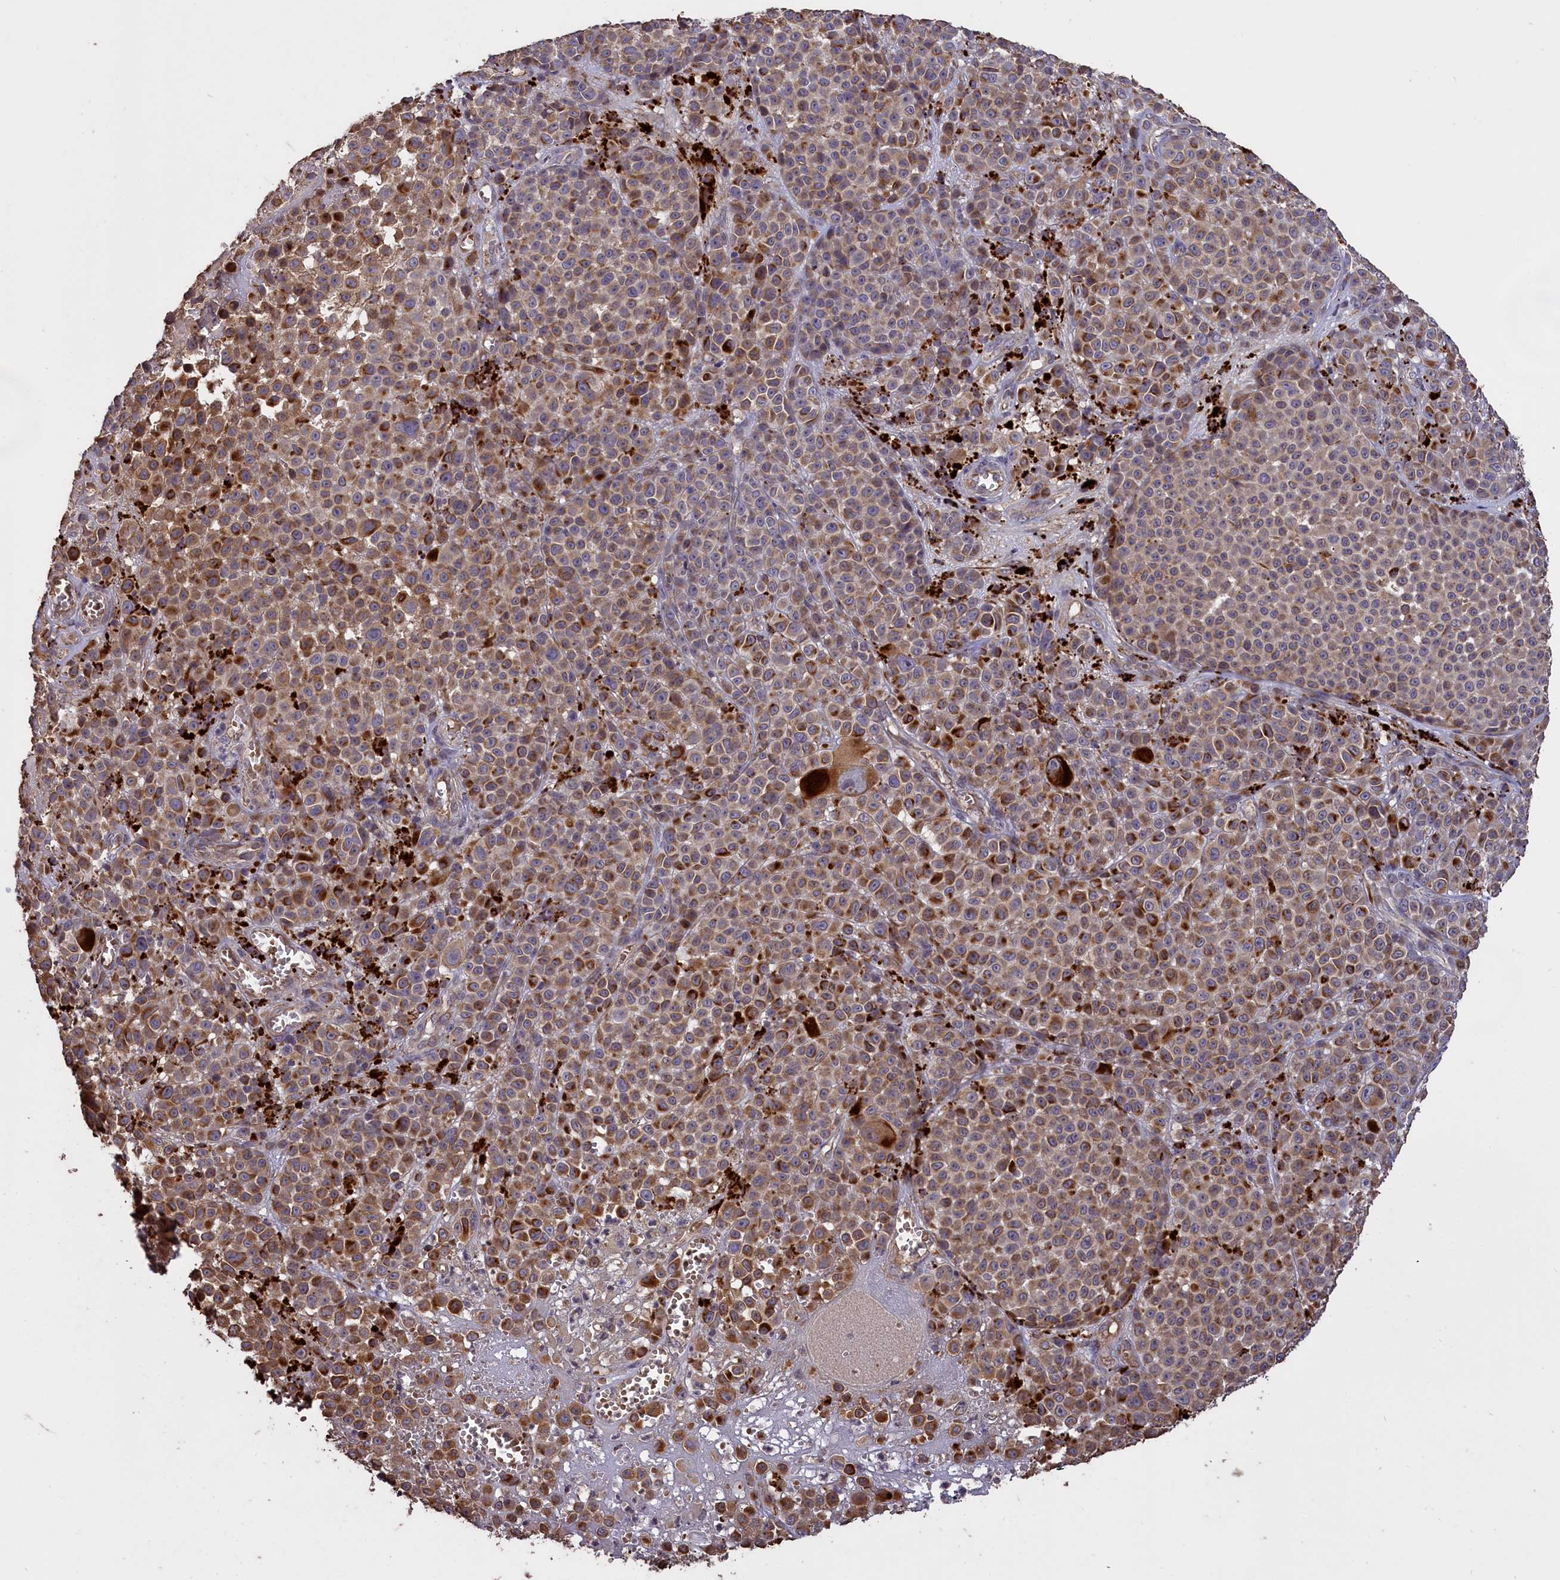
{"staining": {"intensity": "moderate", "quantity": ">75%", "location": "cytoplasmic/membranous"}, "tissue": "melanoma", "cell_type": "Tumor cells", "image_type": "cancer", "snomed": [{"axis": "morphology", "description": "Malignant melanoma, NOS"}, {"axis": "topography", "description": "Skin"}], "caption": "This micrograph displays immunohistochemistry (IHC) staining of human malignant melanoma, with medium moderate cytoplasmic/membranous expression in about >75% of tumor cells.", "gene": "CLRN2", "patient": {"sex": "female", "age": 94}}